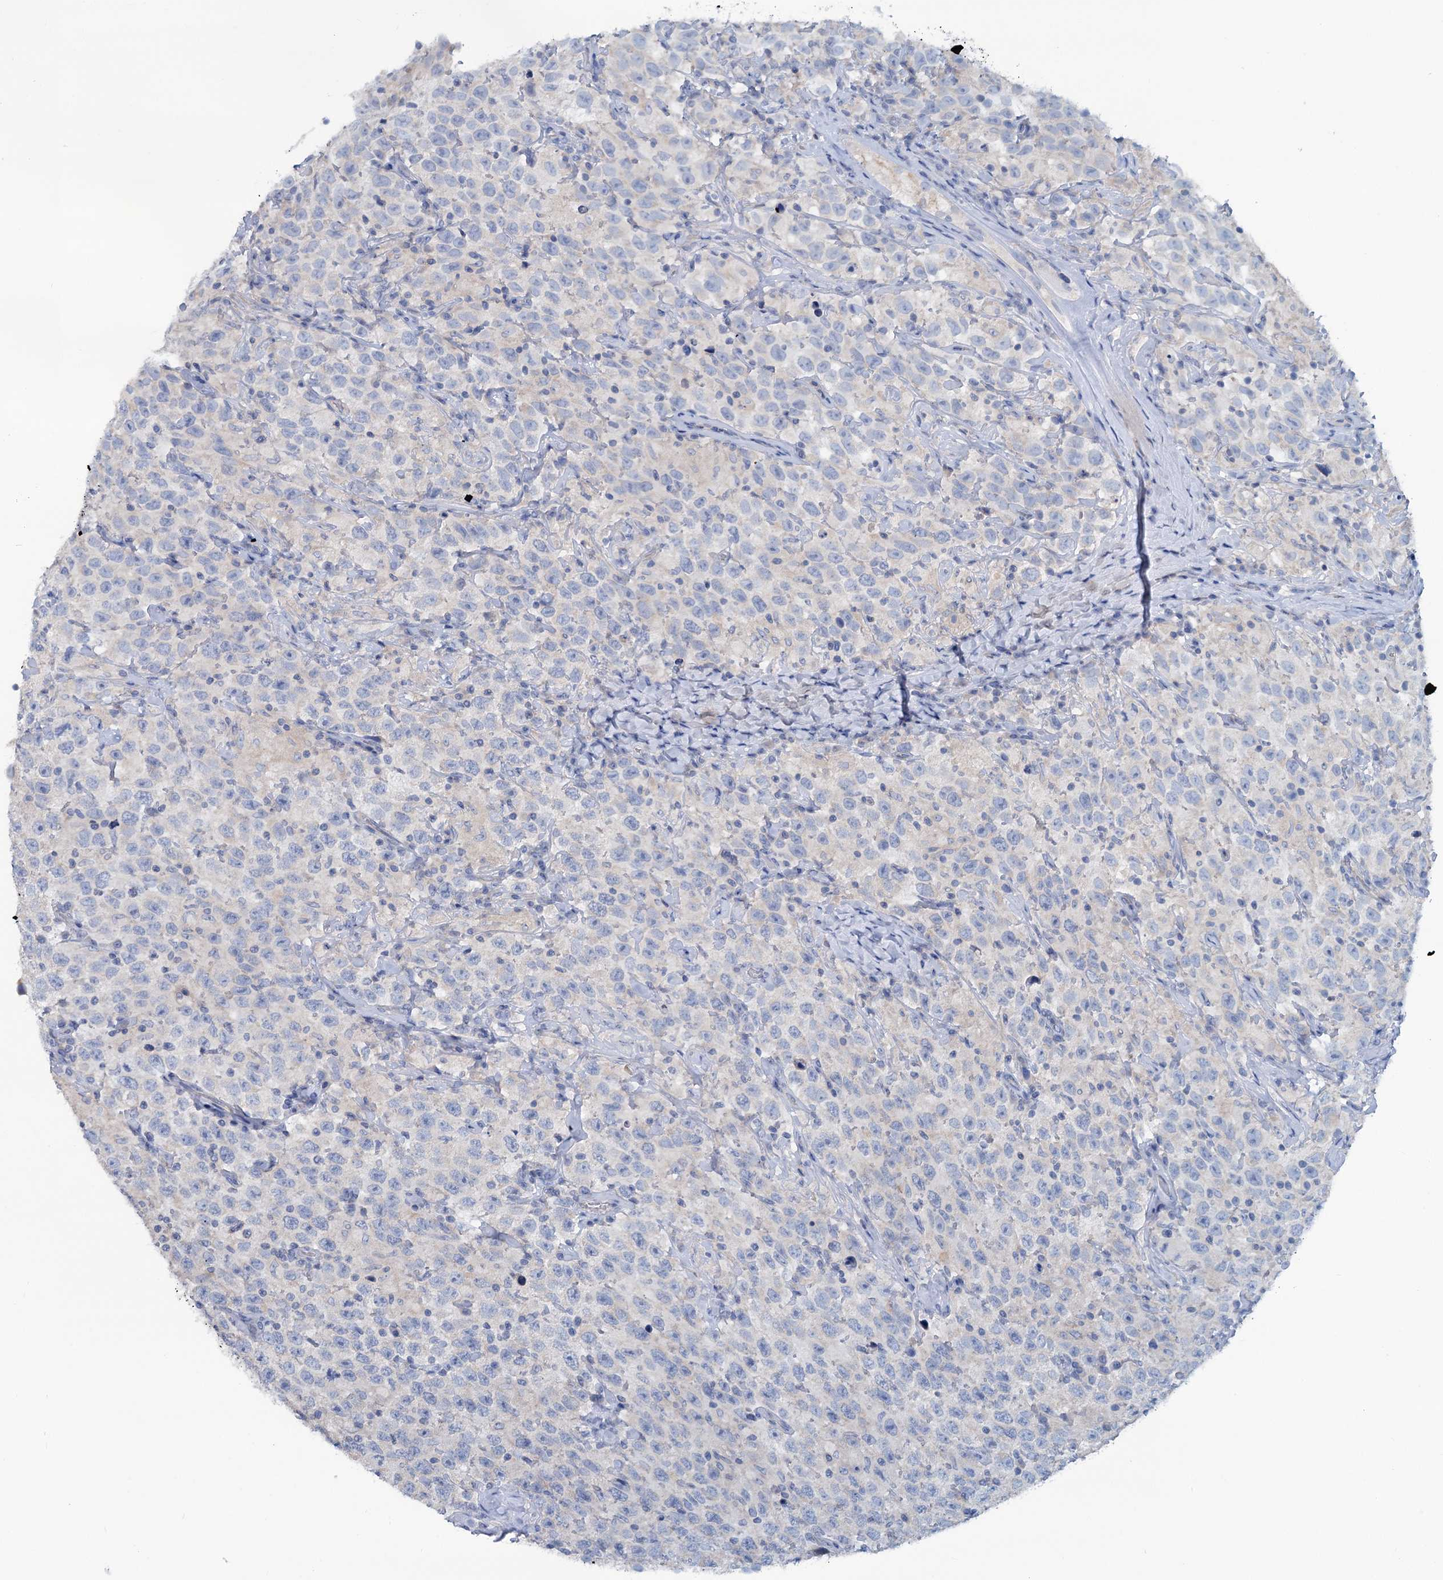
{"staining": {"intensity": "negative", "quantity": "none", "location": "none"}, "tissue": "testis cancer", "cell_type": "Tumor cells", "image_type": "cancer", "snomed": [{"axis": "morphology", "description": "Seminoma, NOS"}, {"axis": "topography", "description": "Testis"}], "caption": "This is a photomicrograph of immunohistochemistry (IHC) staining of testis cancer (seminoma), which shows no staining in tumor cells.", "gene": "SLC1A3", "patient": {"sex": "male", "age": 41}}